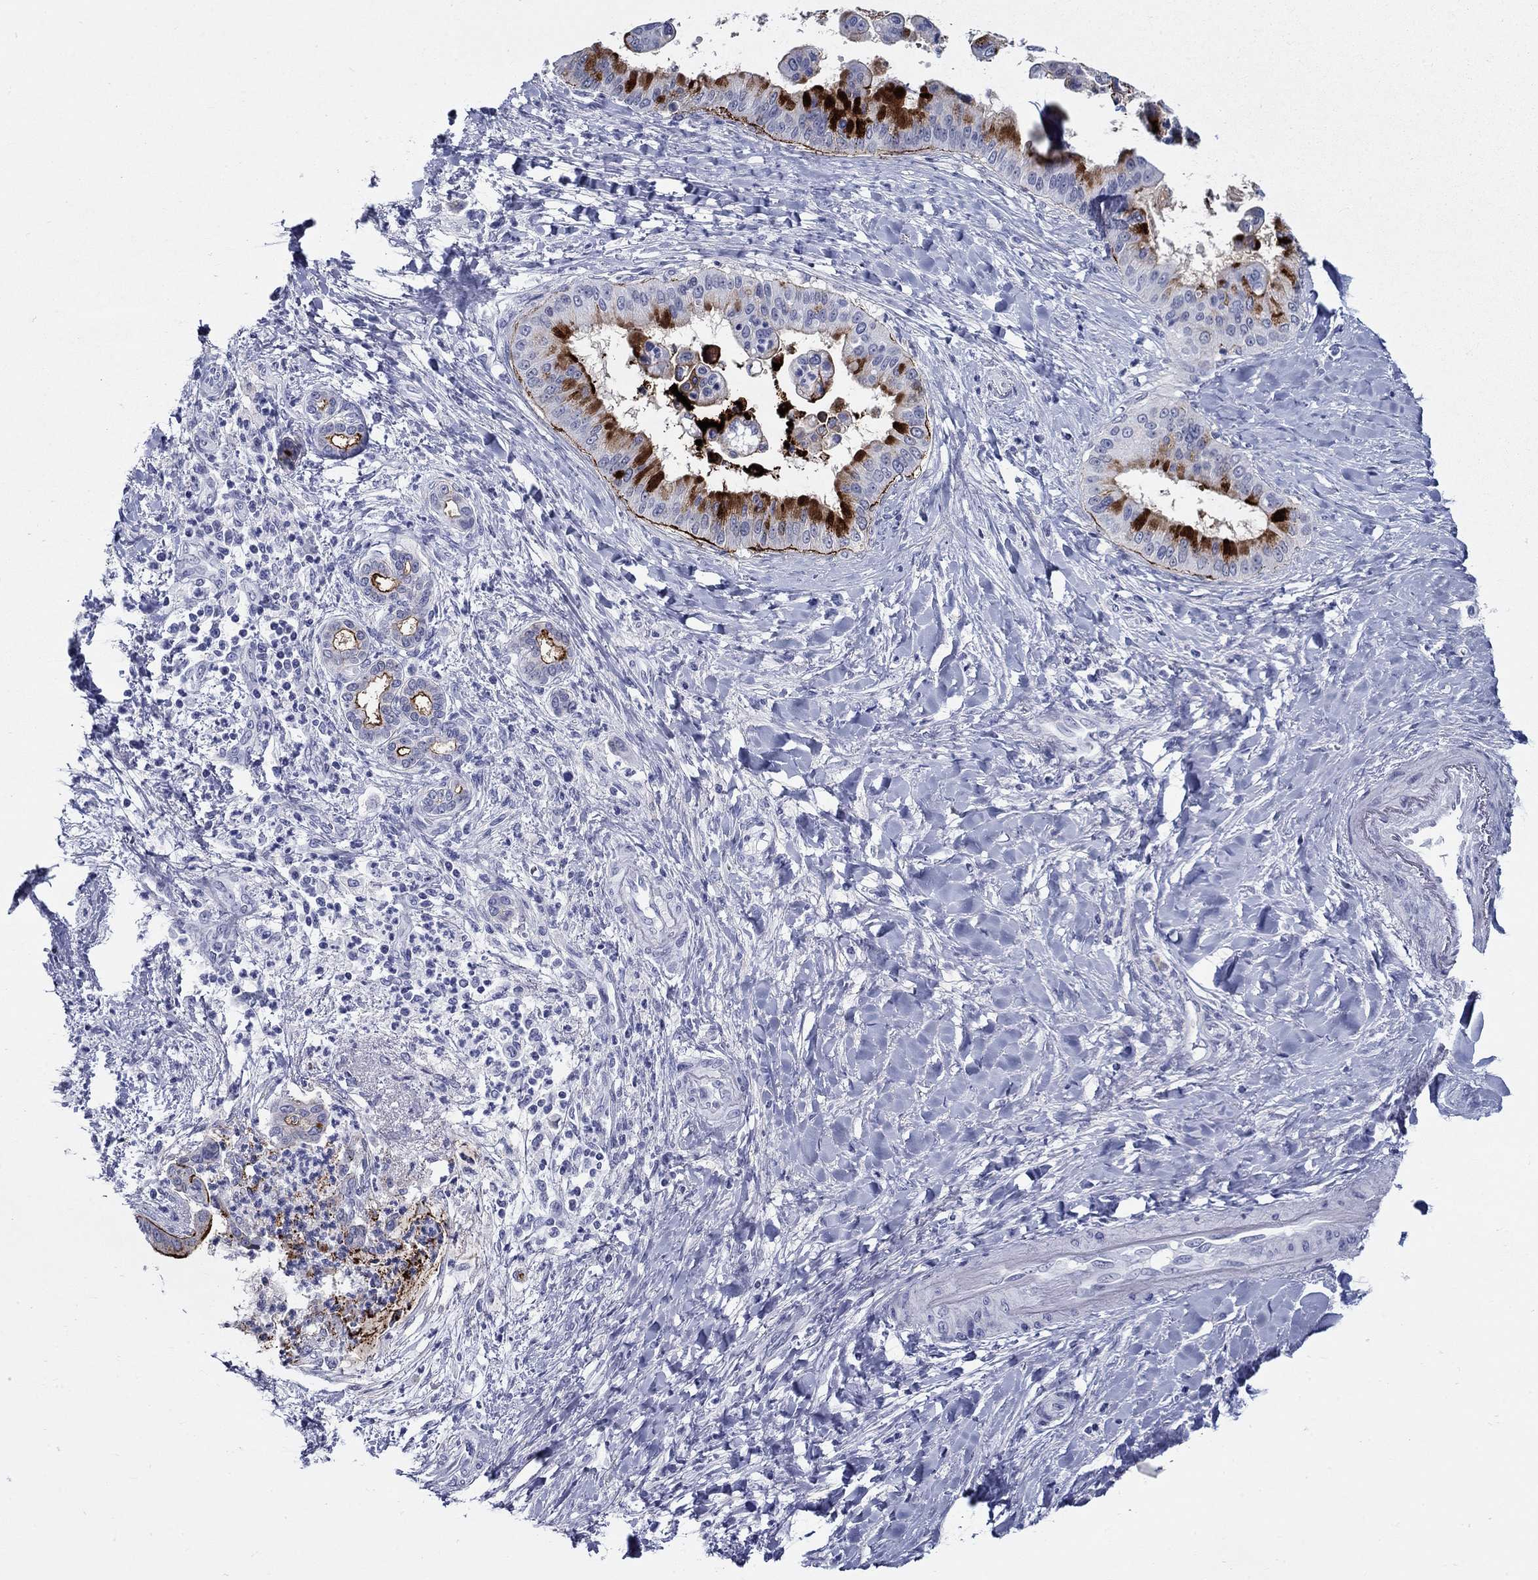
{"staining": {"intensity": "strong", "quantity": "25%-75%", "location": "cytoplasmic/membranous"}, "tissue": "liver cancer", "cell_type": "Tumor cells", "image_type": "cancer", "snomed": [{"axis": "morphology", "description": "Cholangiocarcinoma"}, {"axis": "topography", "description": "Liver"}], "caption": "Immunohistochemical staining of human liver cholangiocarcinoma reveals high levels of strong cytoplasmic/membranous protein expression in about 25%-75% of tumor cells.", "gene": "C4orf19", "patient": {"sex": "female", "age": 54}}